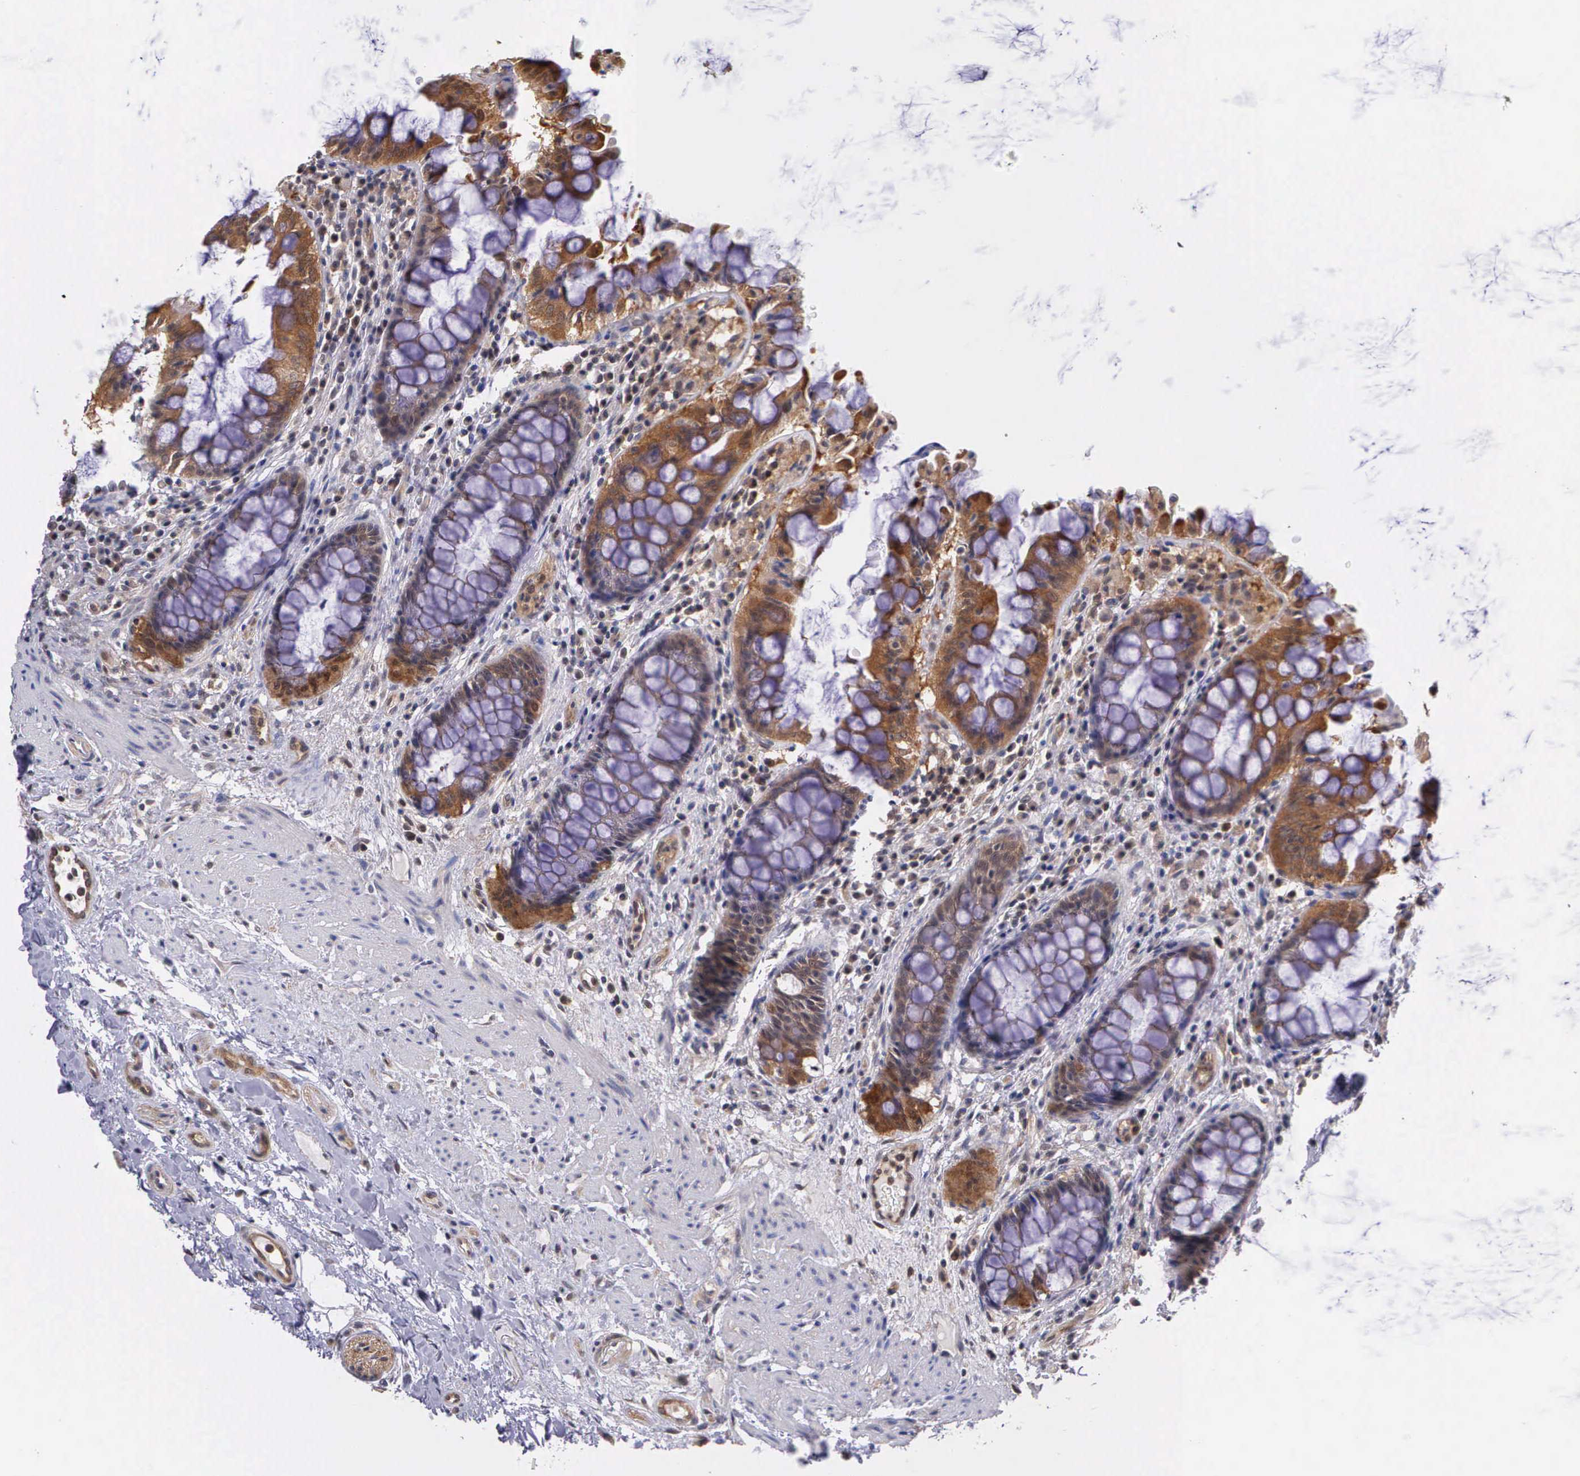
{"staining": {"intensity": "moderate", "quantity": ">75%", "location": "cytoplasmic/membranous"}, "tissue": "rectum", "cell_type": "Glandular cells", "image_type": "normal", "snomed": [{"axis": "morphology", "description": "Normal tissue, NOS"}, {"axis": "topography", "description": "Rectum"}], "caption": "Immunohistochemistry (IHC) photomicrograph of unremarkable rectum stained for a protein (brown), which shows medium levels of moderate cytoplasmic/membranous staining in about >75% of glandular cells.", "gene": "IGBP1P2", "patient": {"sex": "female", "age": 75}}